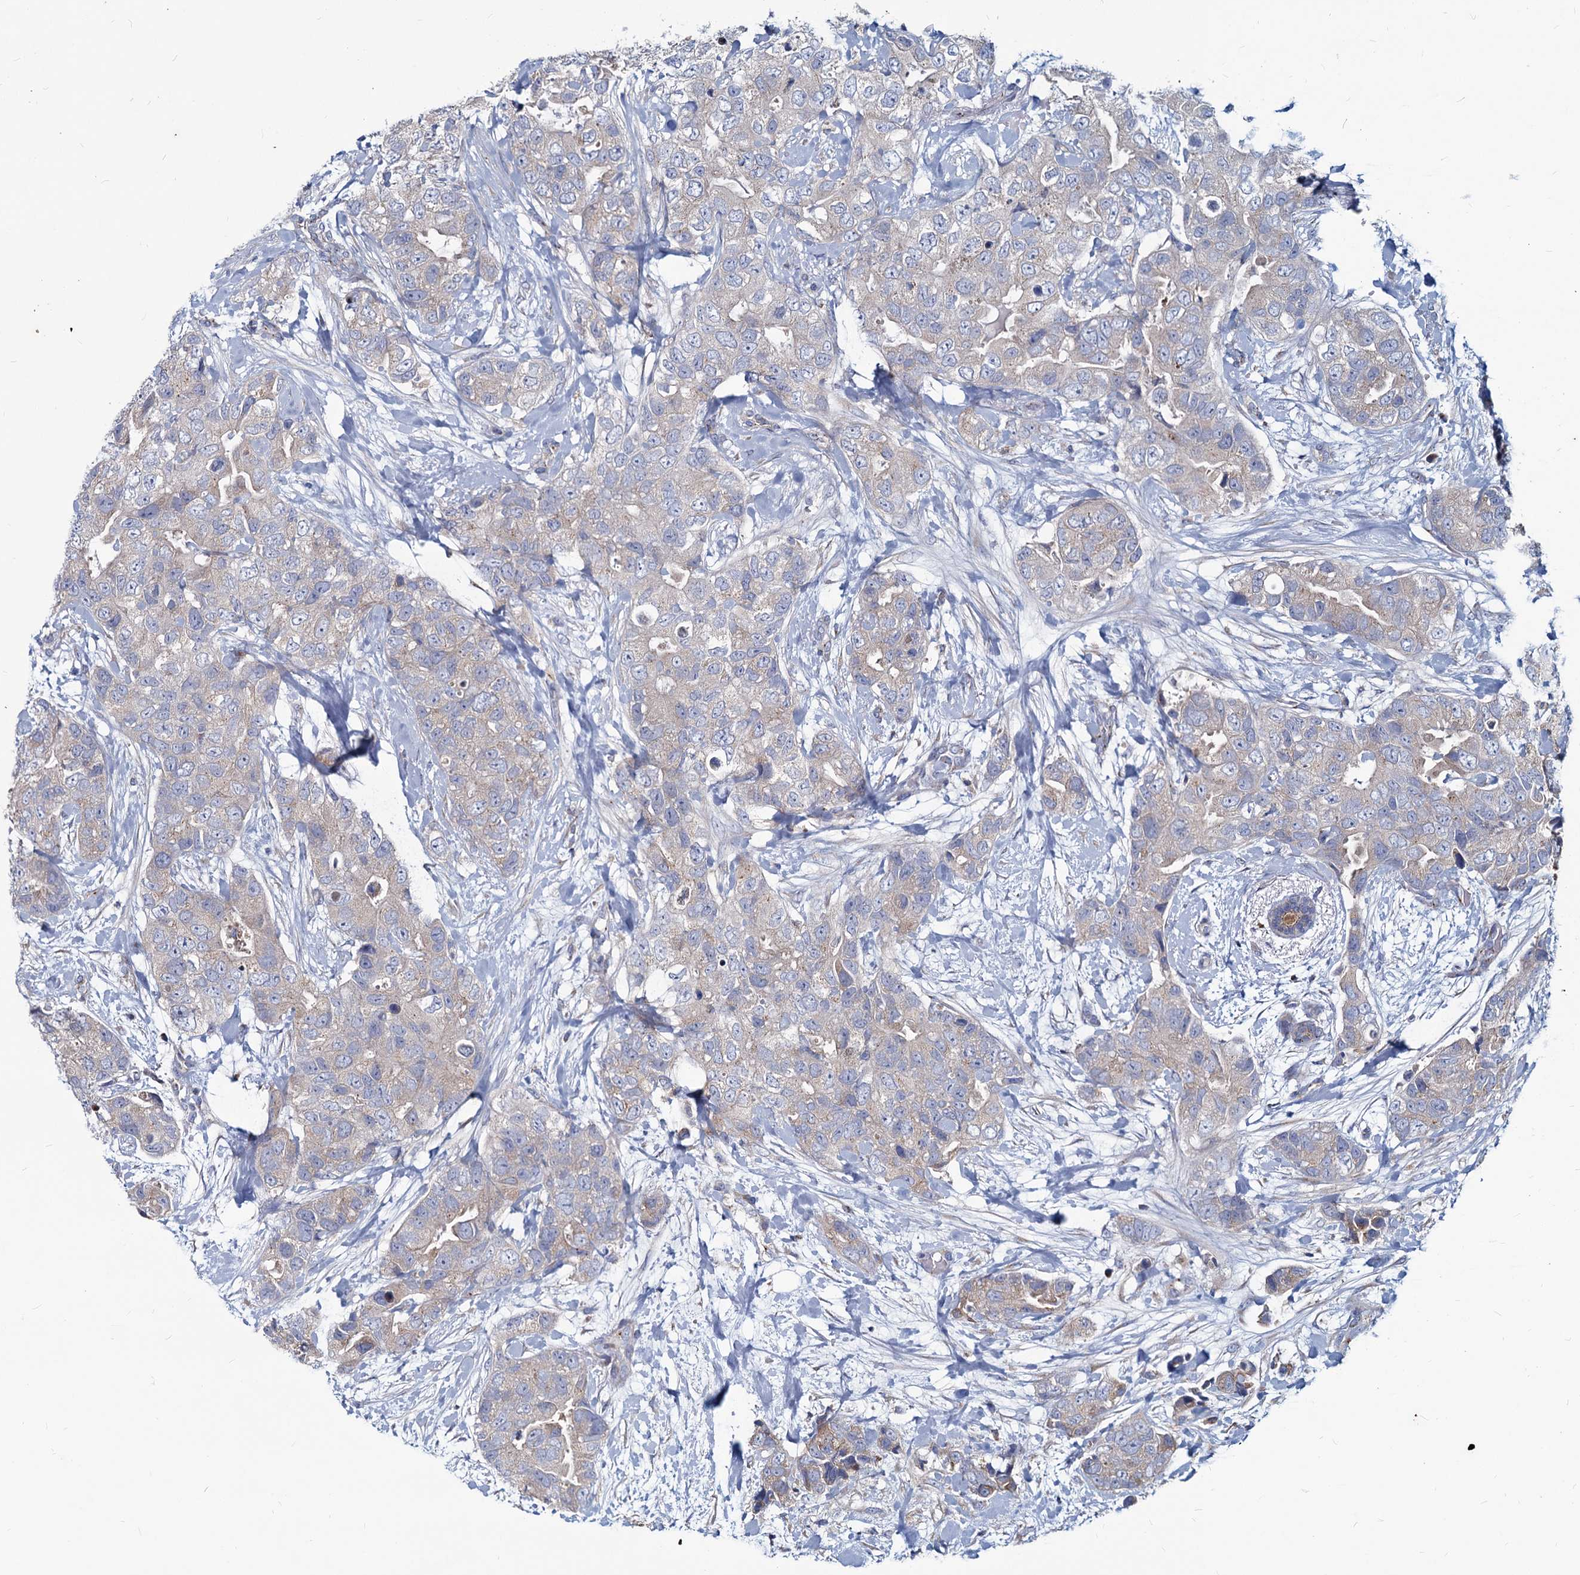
{"staining": {"intensity": "negative", "quantity": "none", "location": "none"}, "tissue": "breast cancer", "cell_type": "Tumor cells", "image_type": "cancer", "snomed": [{"axis": "morphology", "description": "Duct carcinoma"}, {"axis": "topography", "description": "Breast"}], "caption": "This is an immunohistochemistry (IHC) histopathology image of breast cancer. There is no positivity in tumor cells.", "gene": "AGBL4", "patient": {"sex": "female", "age": 62}}